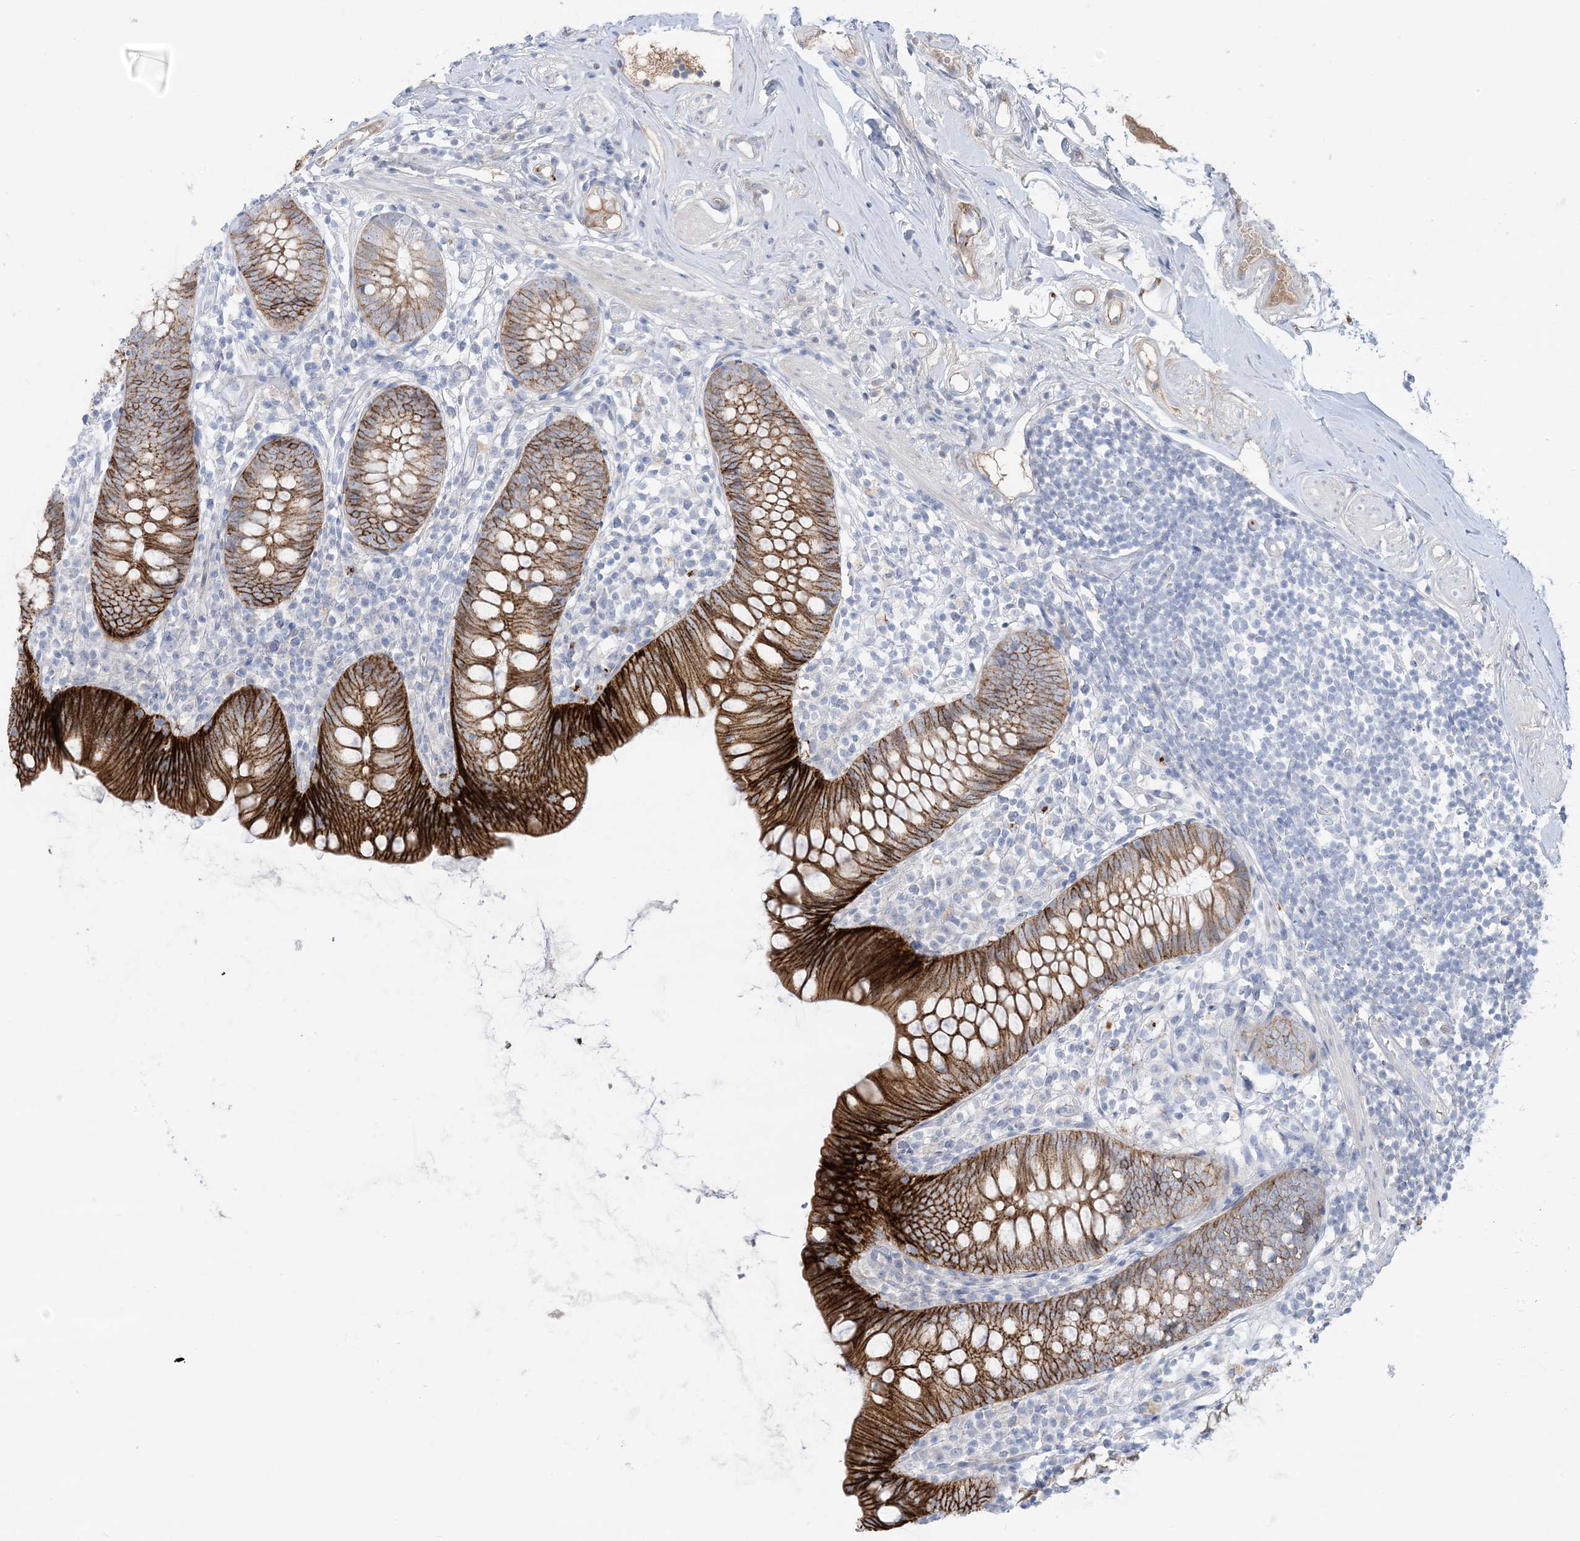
{"staining": {"intensity": "strong", "quantity": ">75%", "location": "cytoplasmic/membranous"}, "tissue": "appendix", "cell_type": "Glandular cells", "image_type": "normal", "snomed": [{"axis": "morphology", "description": "Normal tissue, NOS"}, {"axis": "topography", "description": "Appendix"}], "caption": "Glandular cells exhibit strong cytoplasmic/membranous staining in about >75% of cells in benign appendix.", "gene": "ATP11C", "patient": {"sex": "female", "age": 62}}